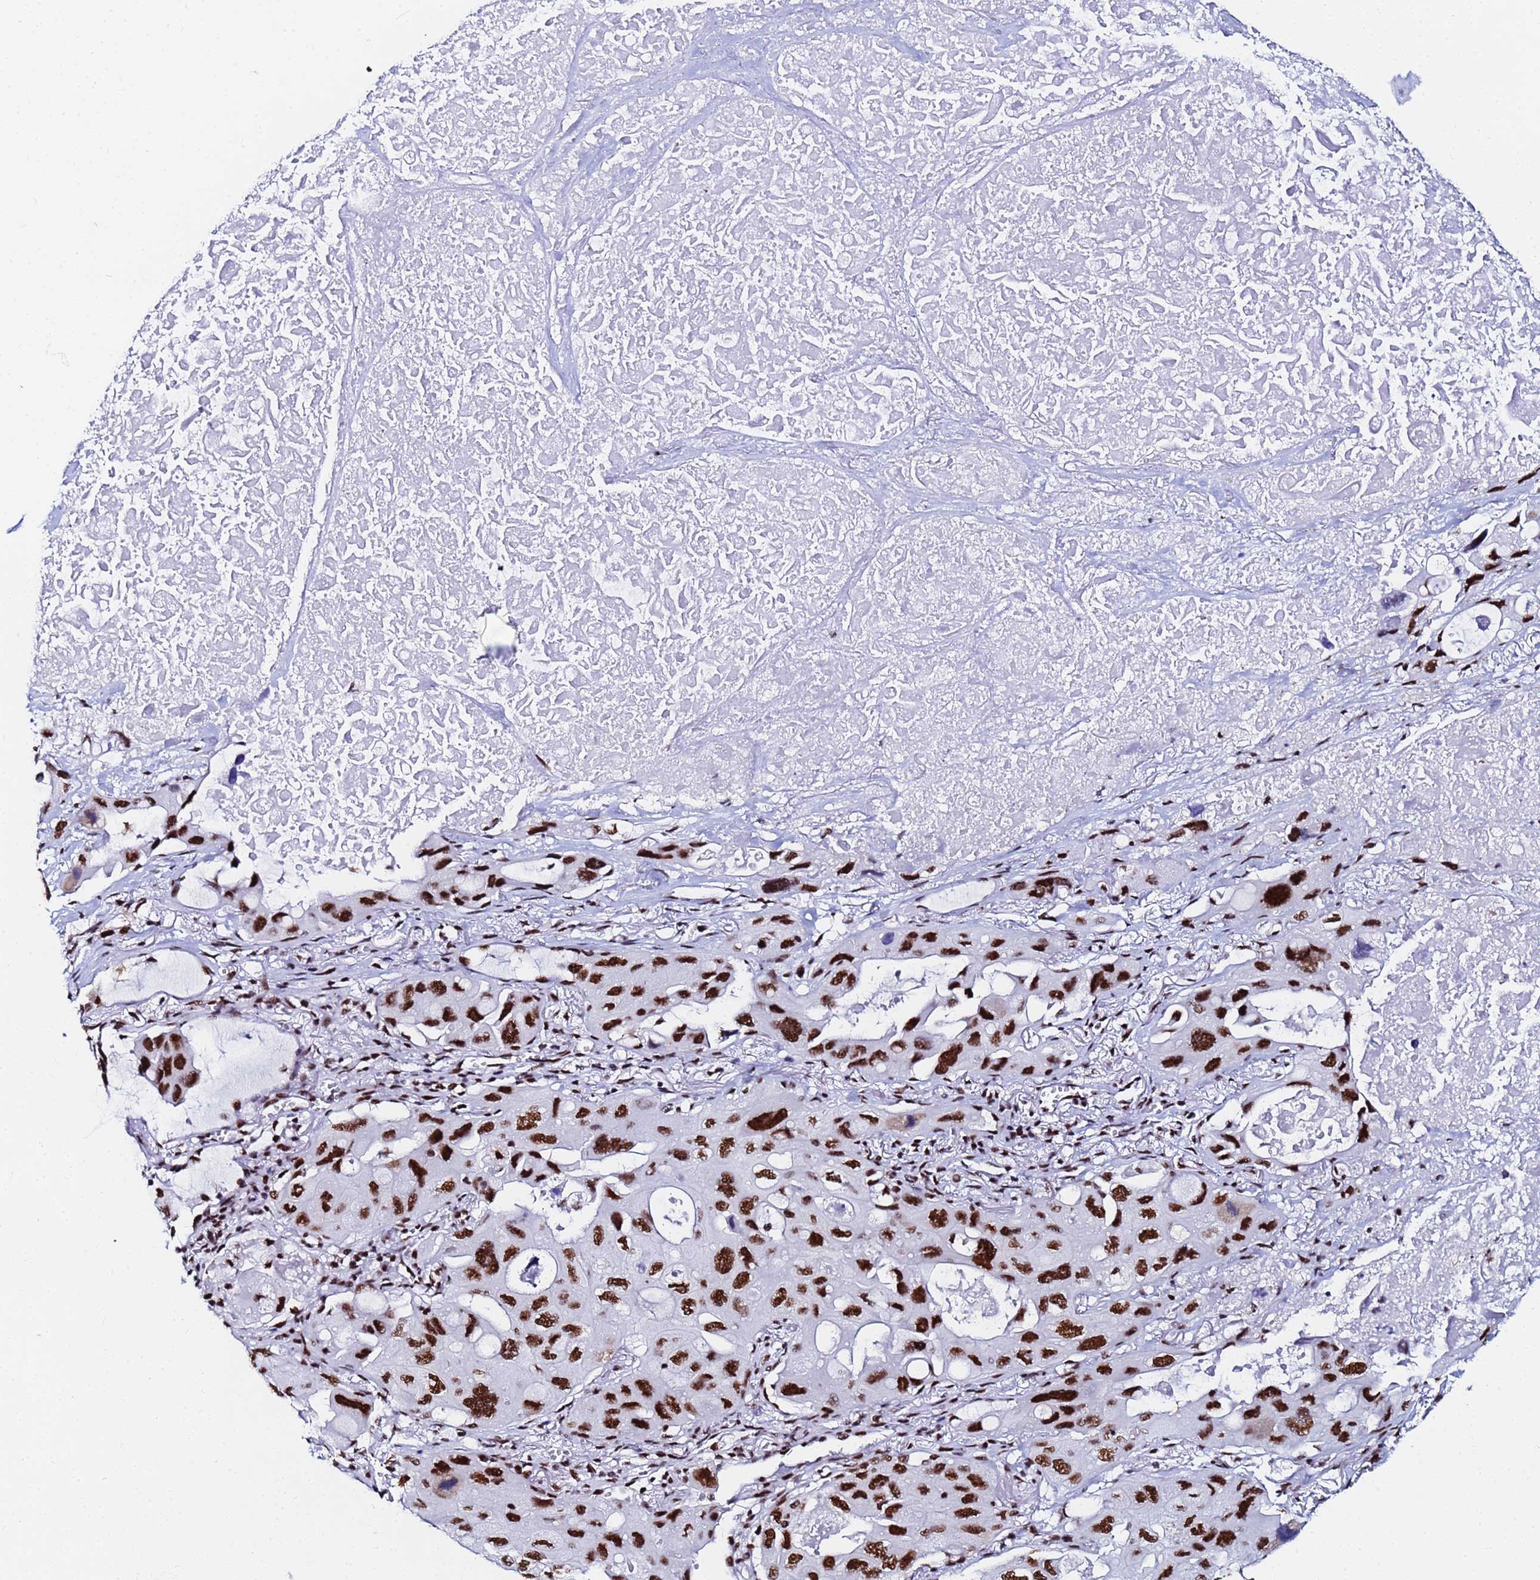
{"staining": {"intensity": "strong", "quantity": ">75%", "location": "nuclear"}, "tissue": "lung cancer", "cell_type": "Tumor cells", "image_type": "cancer", "snomed": [{"axis": "morphology", "description": "Squamous cell carcinoma, NOS"}, {"axis": "topography", "description": "Lung"}], "caption": "Tumor cells show high levels of strong nuclear staining in approximately >75% of cells in squamous cell carcinoma (lung). The protein is shown in brown color, while the nuclei are stained blue.", "gene": "SNRPA1", "patient": {"sex": "female", "age": 73}}